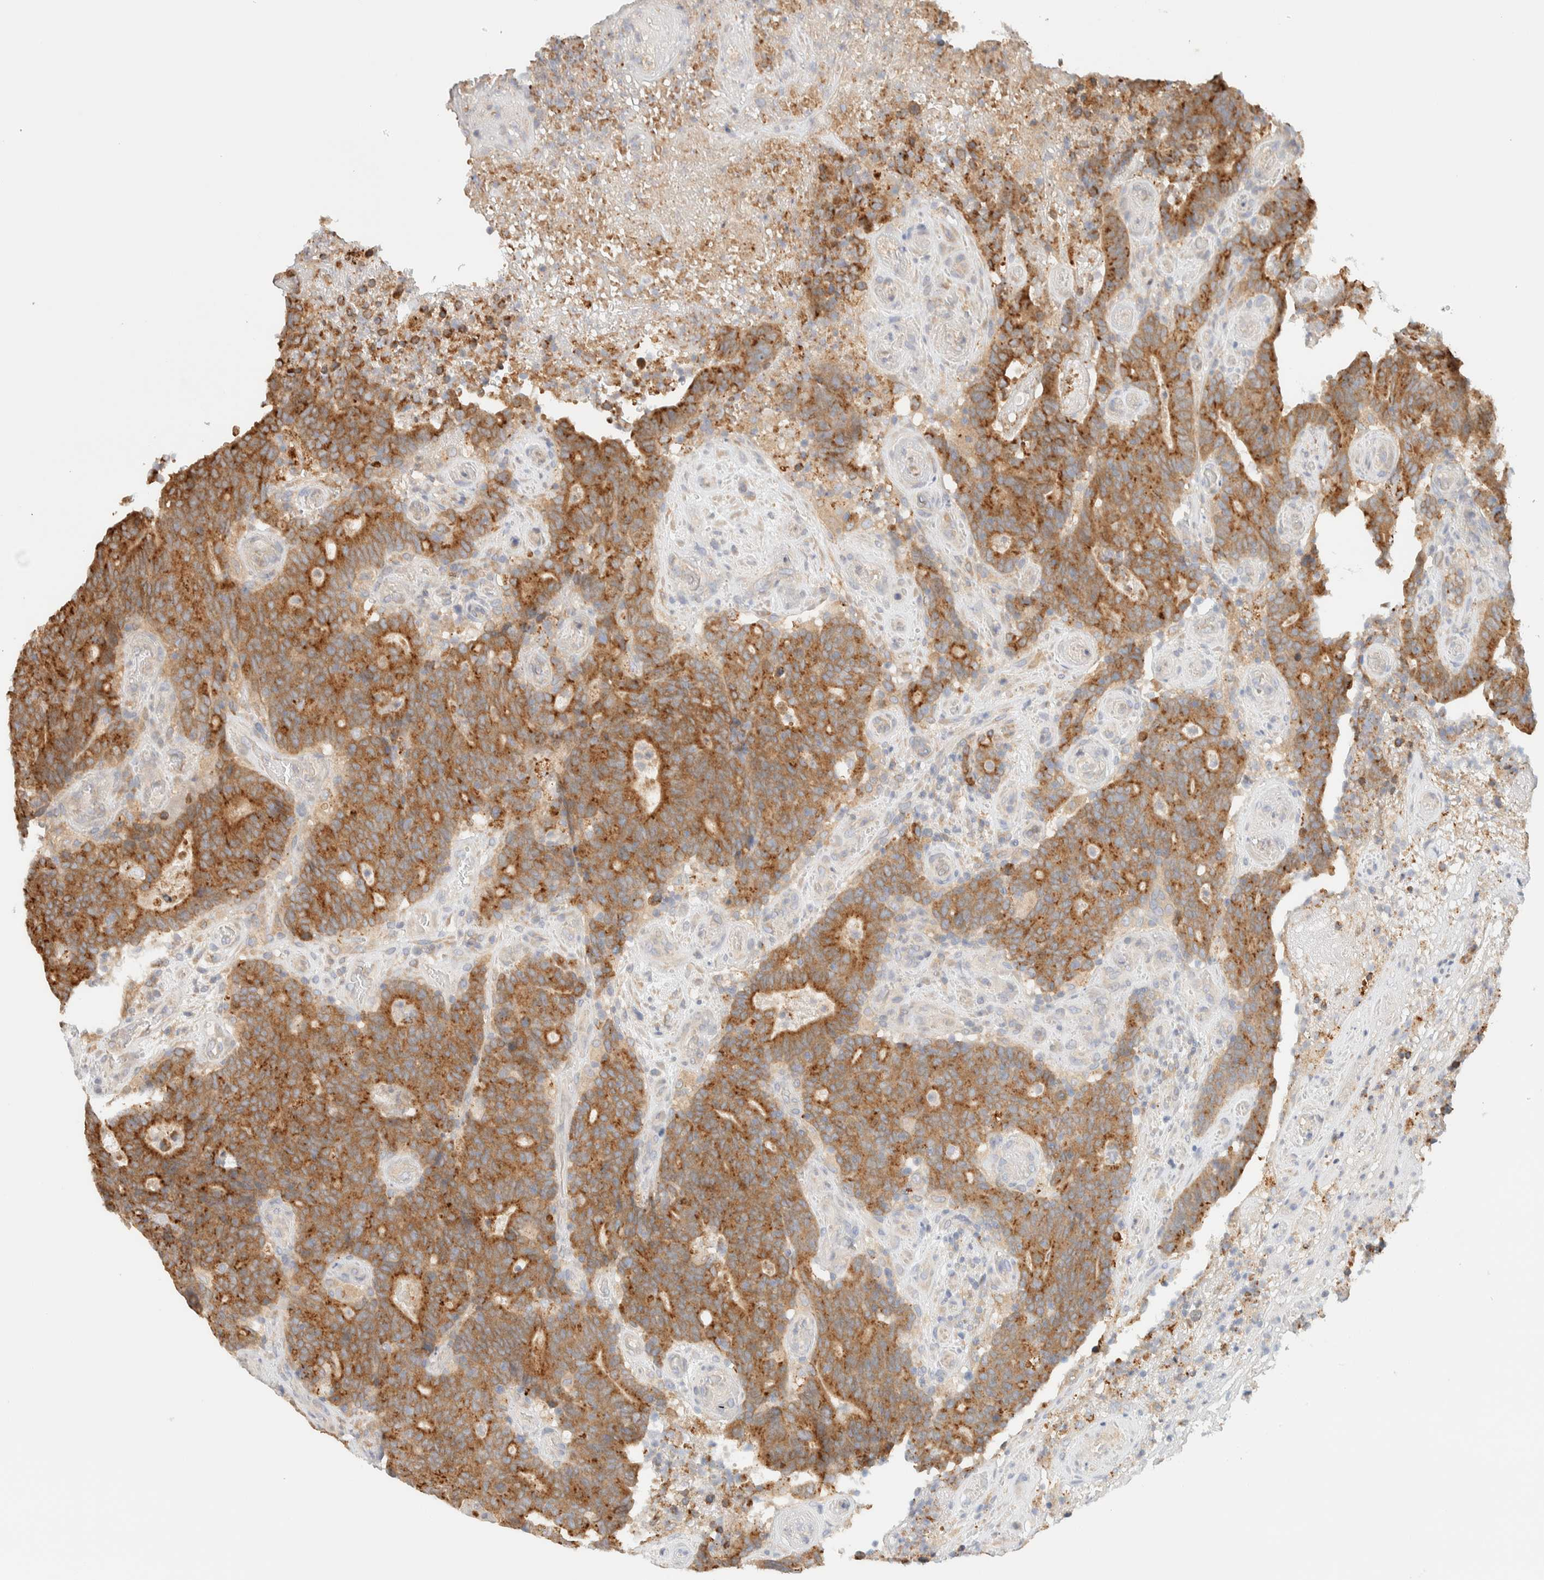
{"staining": {"intensity": "moderate", "quantity": ">75%", "location": "cytoplasmic/membranous"}, "tissue": "colorectal cancer", "cell_type": "Tumor cells", "image_type": "cancer", "snomed": [{"axis": "morphology", "description": "Normal tissue, NOS"}, {"axis": "morphology", "description": "Adenocarcinoma, NOS"}, {"axis": "topography", "description": "Colon"}], "caption": "A histopathology image of colorectal cancer (adenocarcinoma) stained for a protein demonstrates moderate cytoplasmic/membranous brown staining in tumor cells.", "gene": "NT5C", "patient": {"sex": "female", "age": 75}}